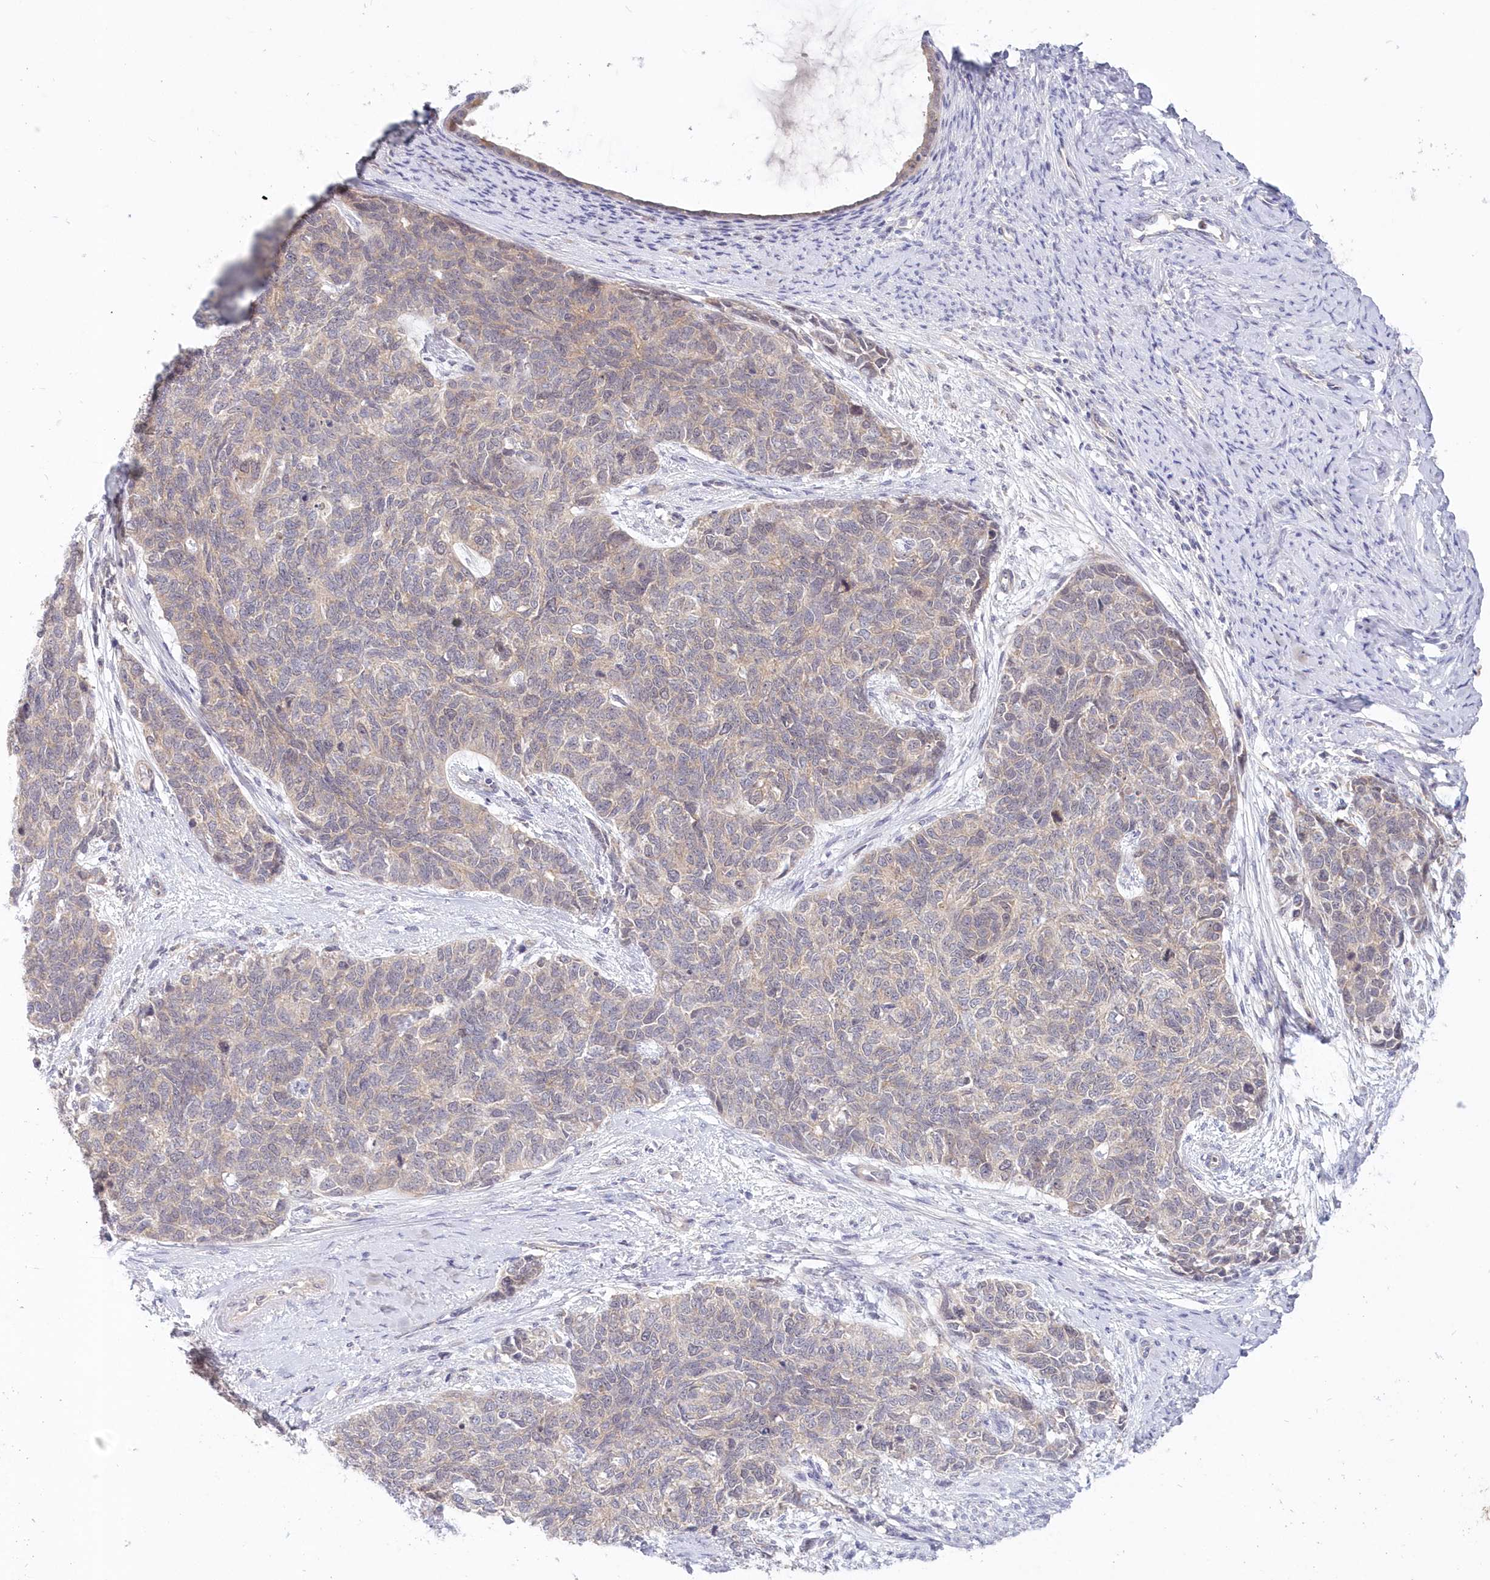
{"staining": {"intensity": "negative", "quantity": "none", "location": "none"}, "tissue": "cervical cancer", "cell_type": "Tumor cells", "image_type": "cancer", "snomed": [{"axis": "morphology", "description": "Squamous cell carcinoma, NOS"}, {"axis": "topography", "description": "Cervix"}], "caption": "Immunohistochemistry image of human squamous cell carcinoma (cervical) stained for a protein (brown), which displays no positivity in tumor cells. (DAB immunohistochemistry (IHC) with hematoxylin counter stain).", "gene": "KATNA1", "patient": {"sex": "female", "age": 63}}